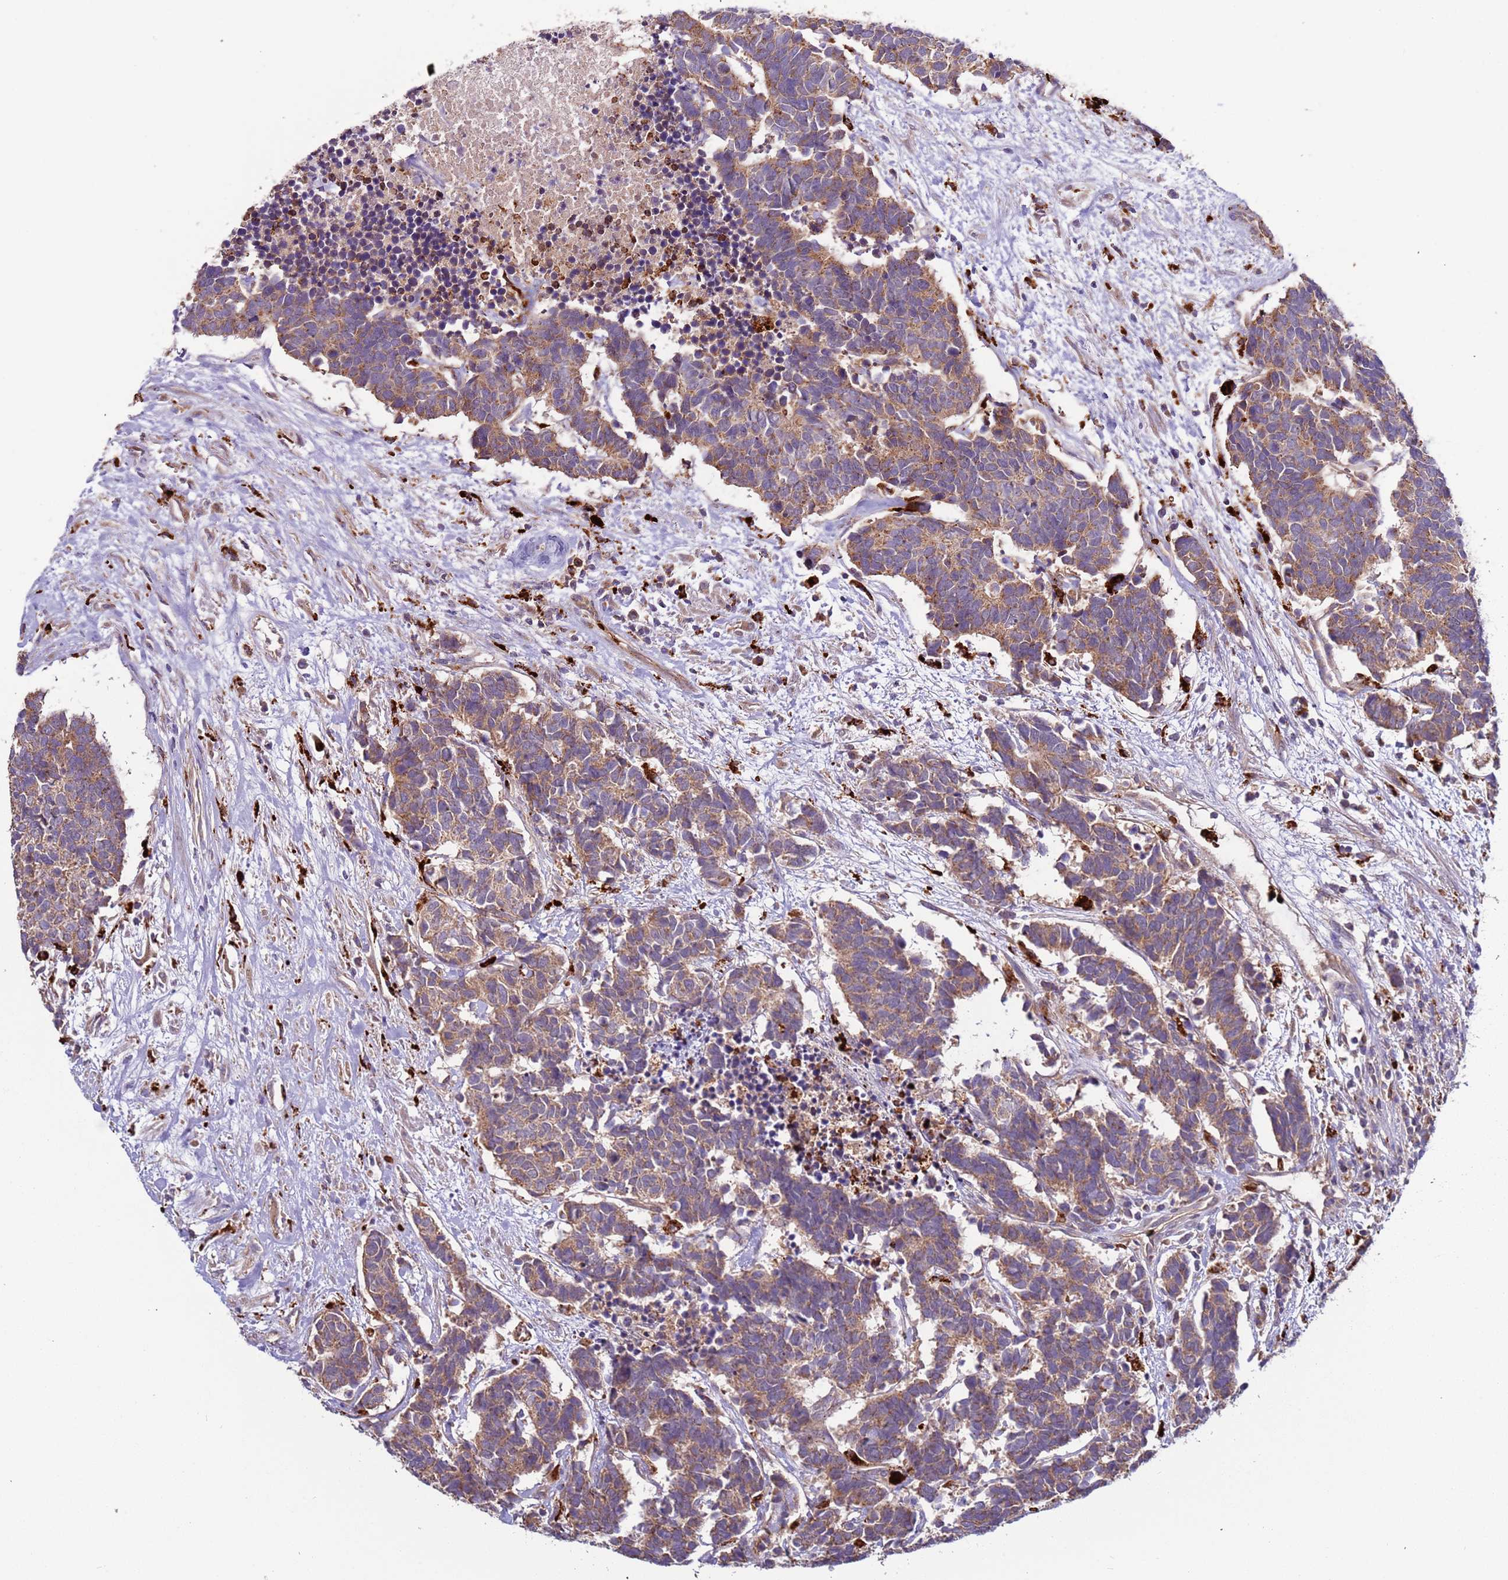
{"staining": {"intensity": "moderate", "quantity": ">75%", "location": "cytoplasmic/membranous"}, "tissue": "carcinoid", "cell_type": "Tumor cells", "image_type": "cancer", "snomed": [{"axis": "morphology", "description": "Carcinoma, NOS"}, {"axis": "morphology", "description": "Carcinoid, malignant, NOS"}, {"axis": "topography", "description": "Urinary bladder"}], "caption": "Immunohistochemistry histopathology image of malignant carcinoid stained for a protein (brown), which demonstrates medium levels of moderate cytoplasmic/membranous staining in approximately >75% of tumor cells.", "gene": "VPS36", "patient": {"sex": "male", "age": 57}}